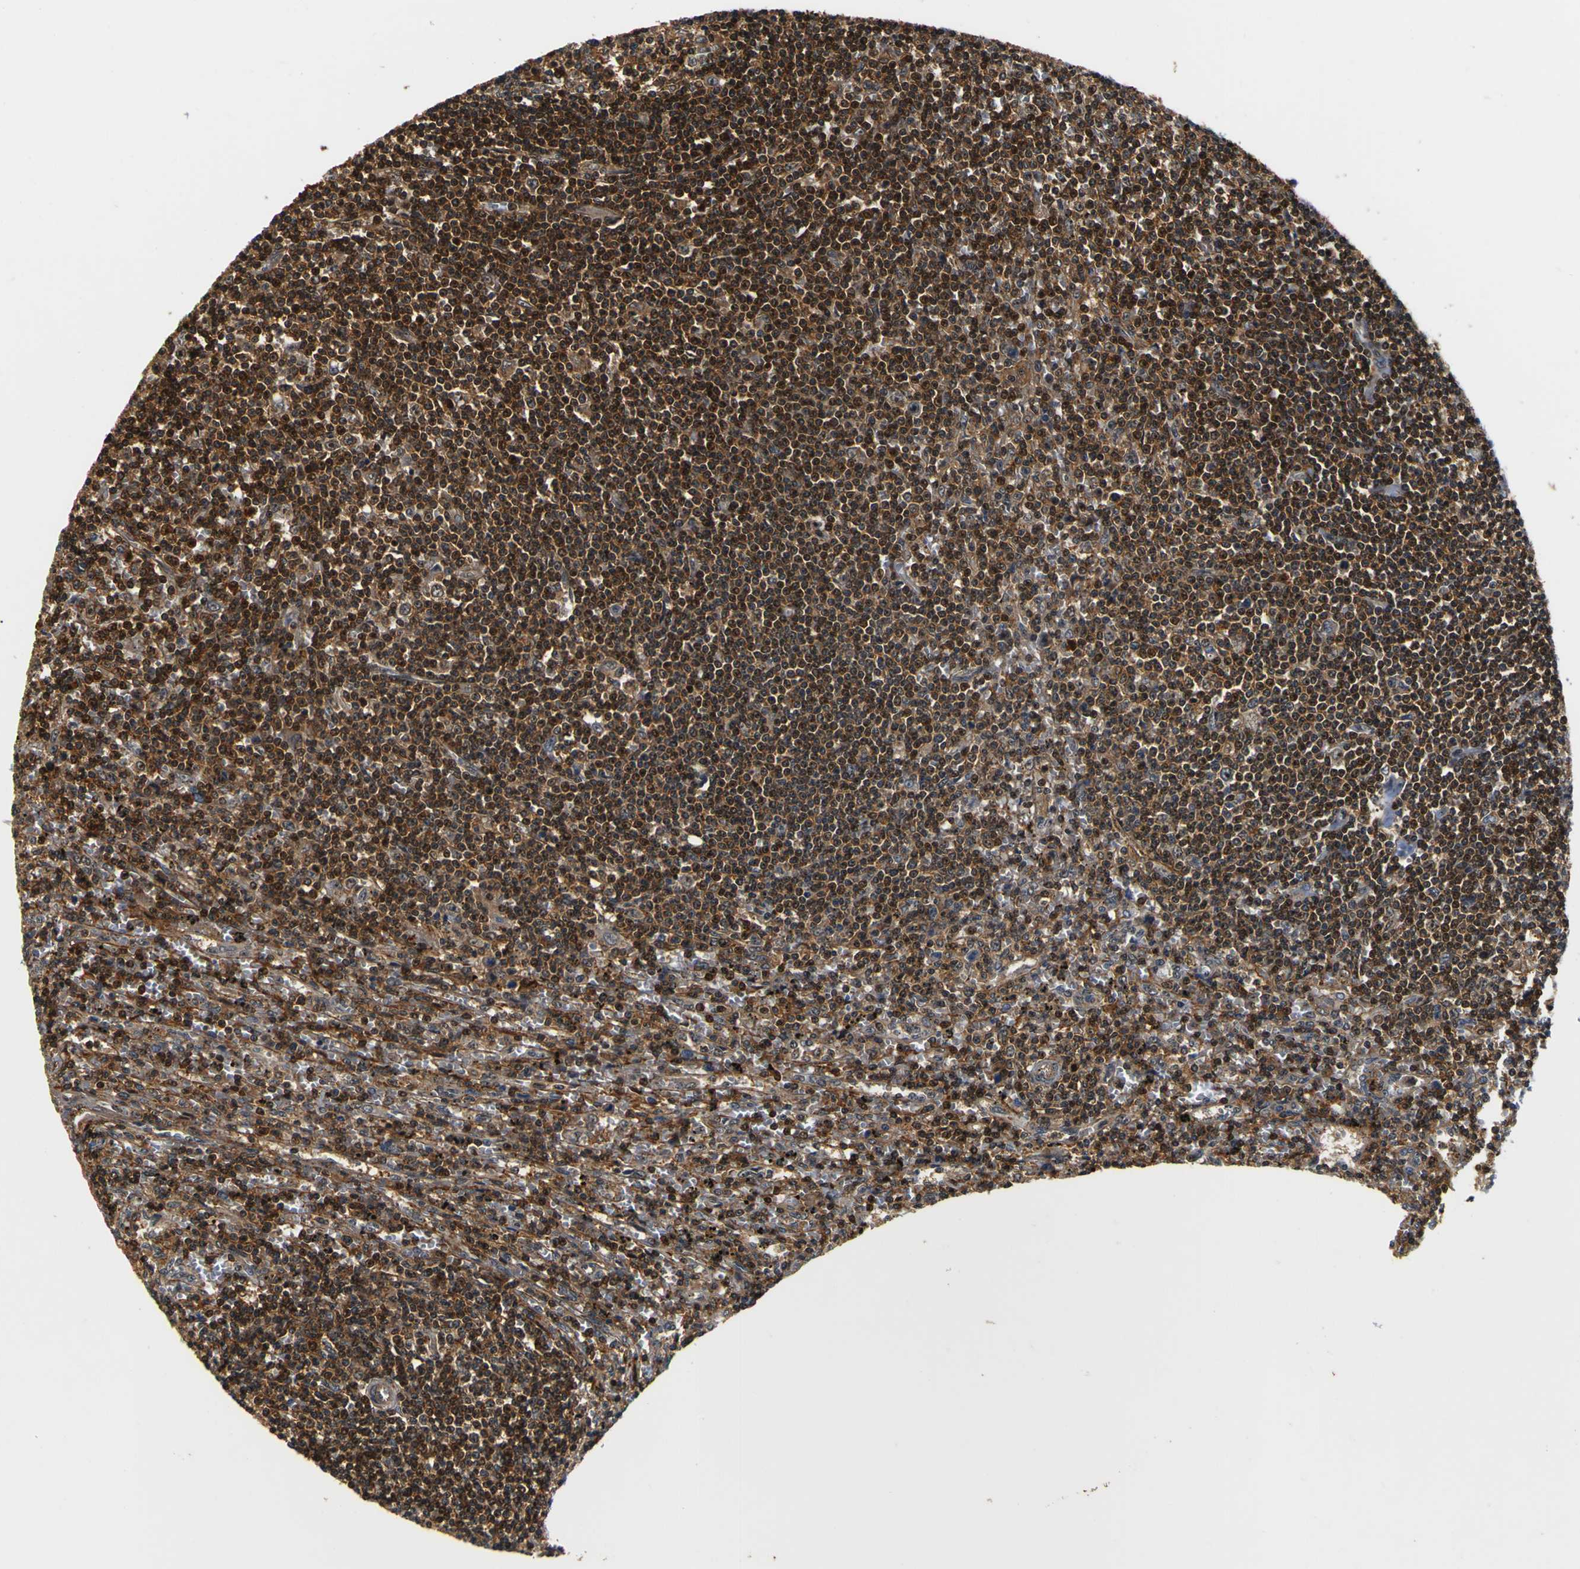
{"staining": {"intensity": "strong", "quantity": ">75%", "location": "cytoplasmic/membranous,nuclear"}, "tissue": "lymphoma", "cell_type": "Tumor cells", "image_type": "cancer", "snomed": [{"axis": "morphology", "description": "Malignant lymphoma, non-Hodgkin's type, Low grade"}, {"axis": "topography", "description": "Spleen"}], "caption": "Protein staining reveals strong cytoplasmic/membranous and nuclear staining in approximately >75% of tumor cells in low-grade malignant lymphoma, non-Hodgkin's type. The staining was performed using DAB, with brown indicating positive protein expression. Nuclei are stained blue with hematoxylin.", "gene": "LRP4", "patient": {"sex": "male", "age": 76}}